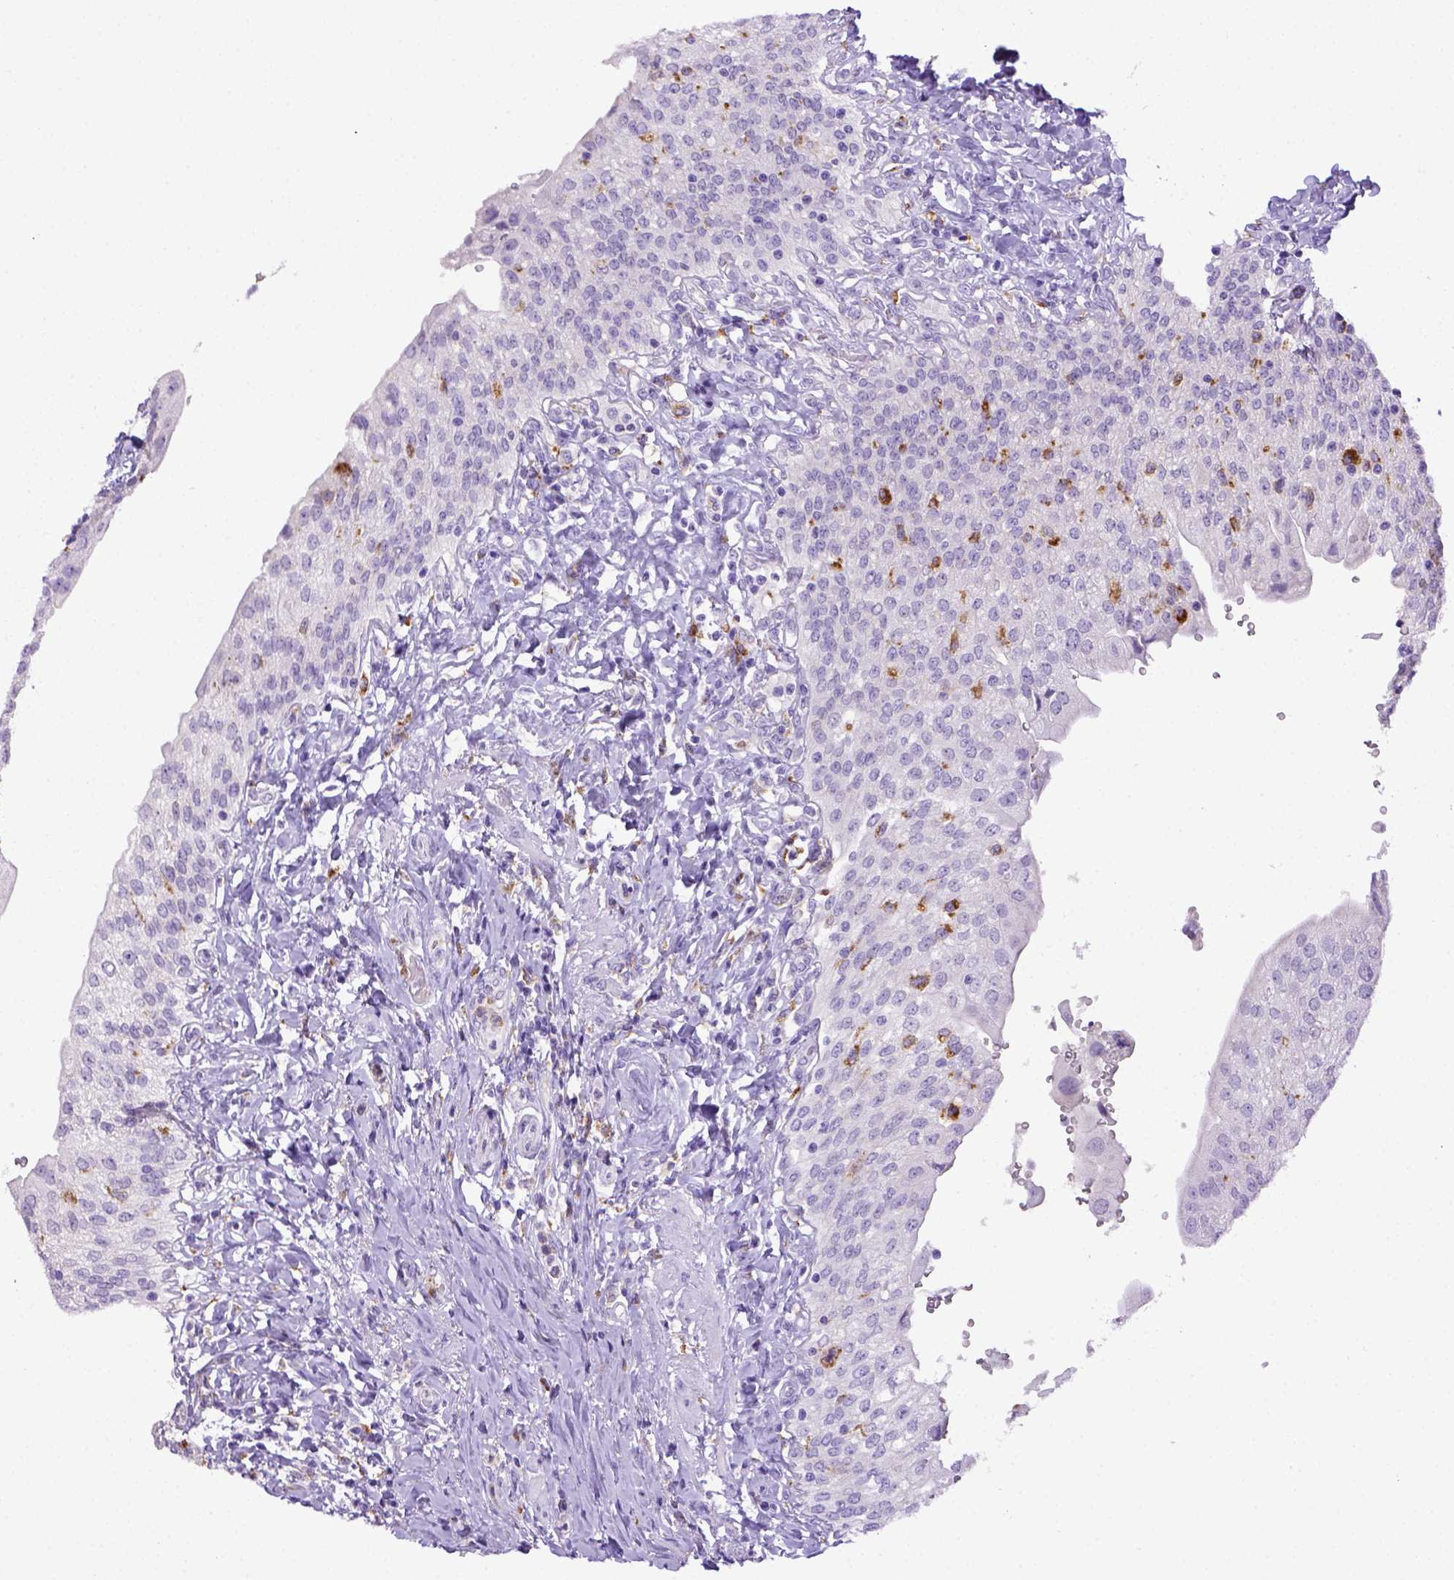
{"staining": {"intensity": "negative", "quantity": "none", "location": "none"}, "tissue": "urinary bladder", "cell_type": "Urothelial cells", "image_type": "normal", "snomed": [{"axis": "morphology", "description": "Normal tissue, NOS"}, {"axis": "morphology", "description": "Inflammation, NOS"}, {"axis": "topography", "description": "Urinary bladder"}], "caption": "Urothelial cells show no significant protein staining in benign urinary bladder. (DAB (3,3'-diaminobenzidine) IHC, high magnification).", "gene": "CD68", "patient": {"sex": "male", "age": 64}}